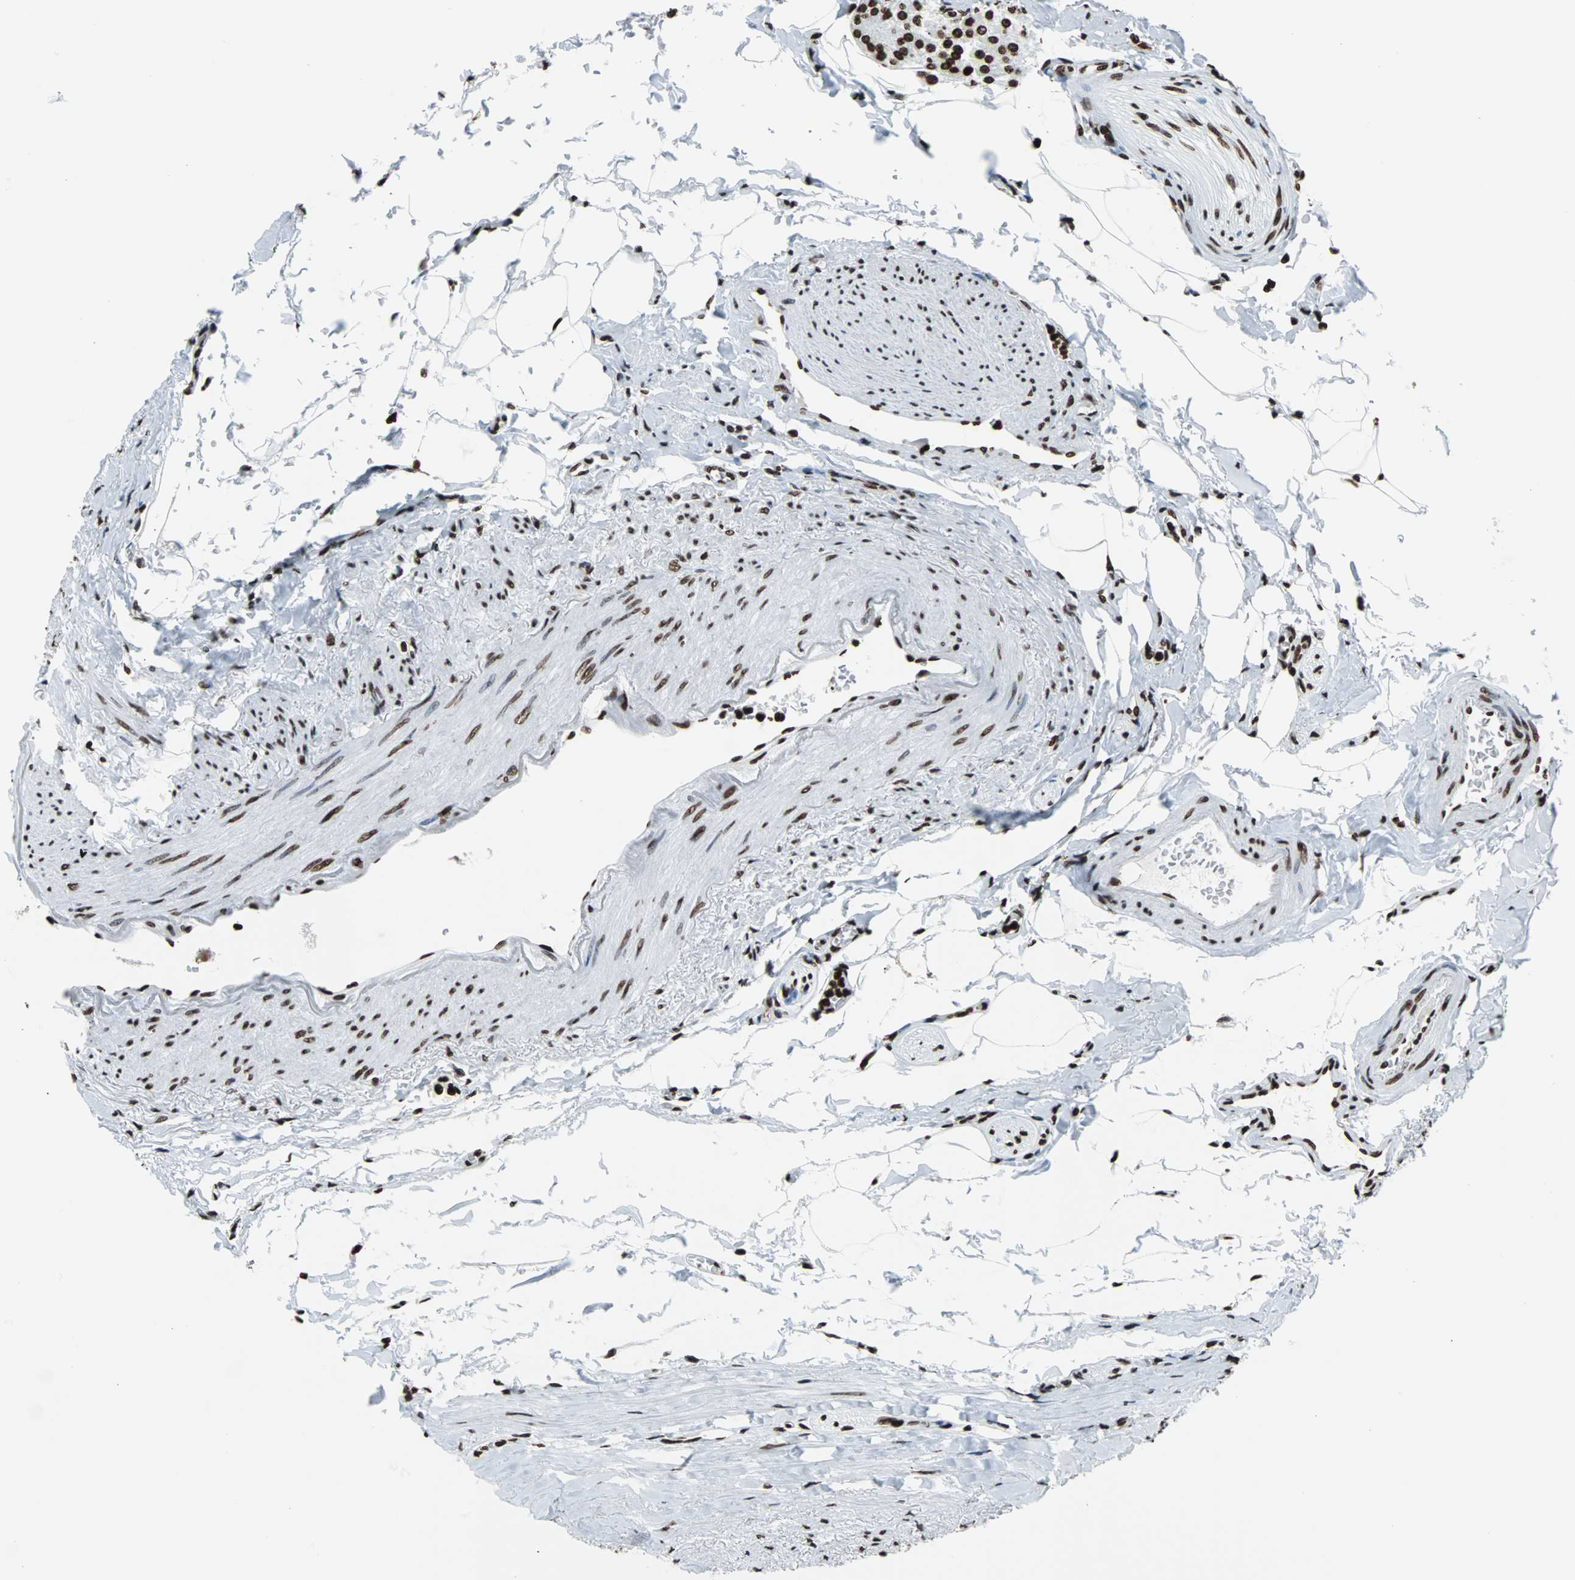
{"staining": {"intensity": "strong", "quantity": ">75%", "location": "nuclear"}, "tissue": "carcinoid", "cell_type": "Tumor cells", "image_type": "cancer", "snomed": [{"axis": "morphology", "description": "Carcinoid, malignant, NOS"}, {"axis": "topography", "description": "Colon"}], "caption": "IHC (DAB (3,3'-diaminobenzidine)) staining of human carcinoid (malignant) reveals strong nuclear protein positivity in about >75% of tumor cells.", "gene": "H2BC18", "patient": {"sex": "female", "age": 61}}